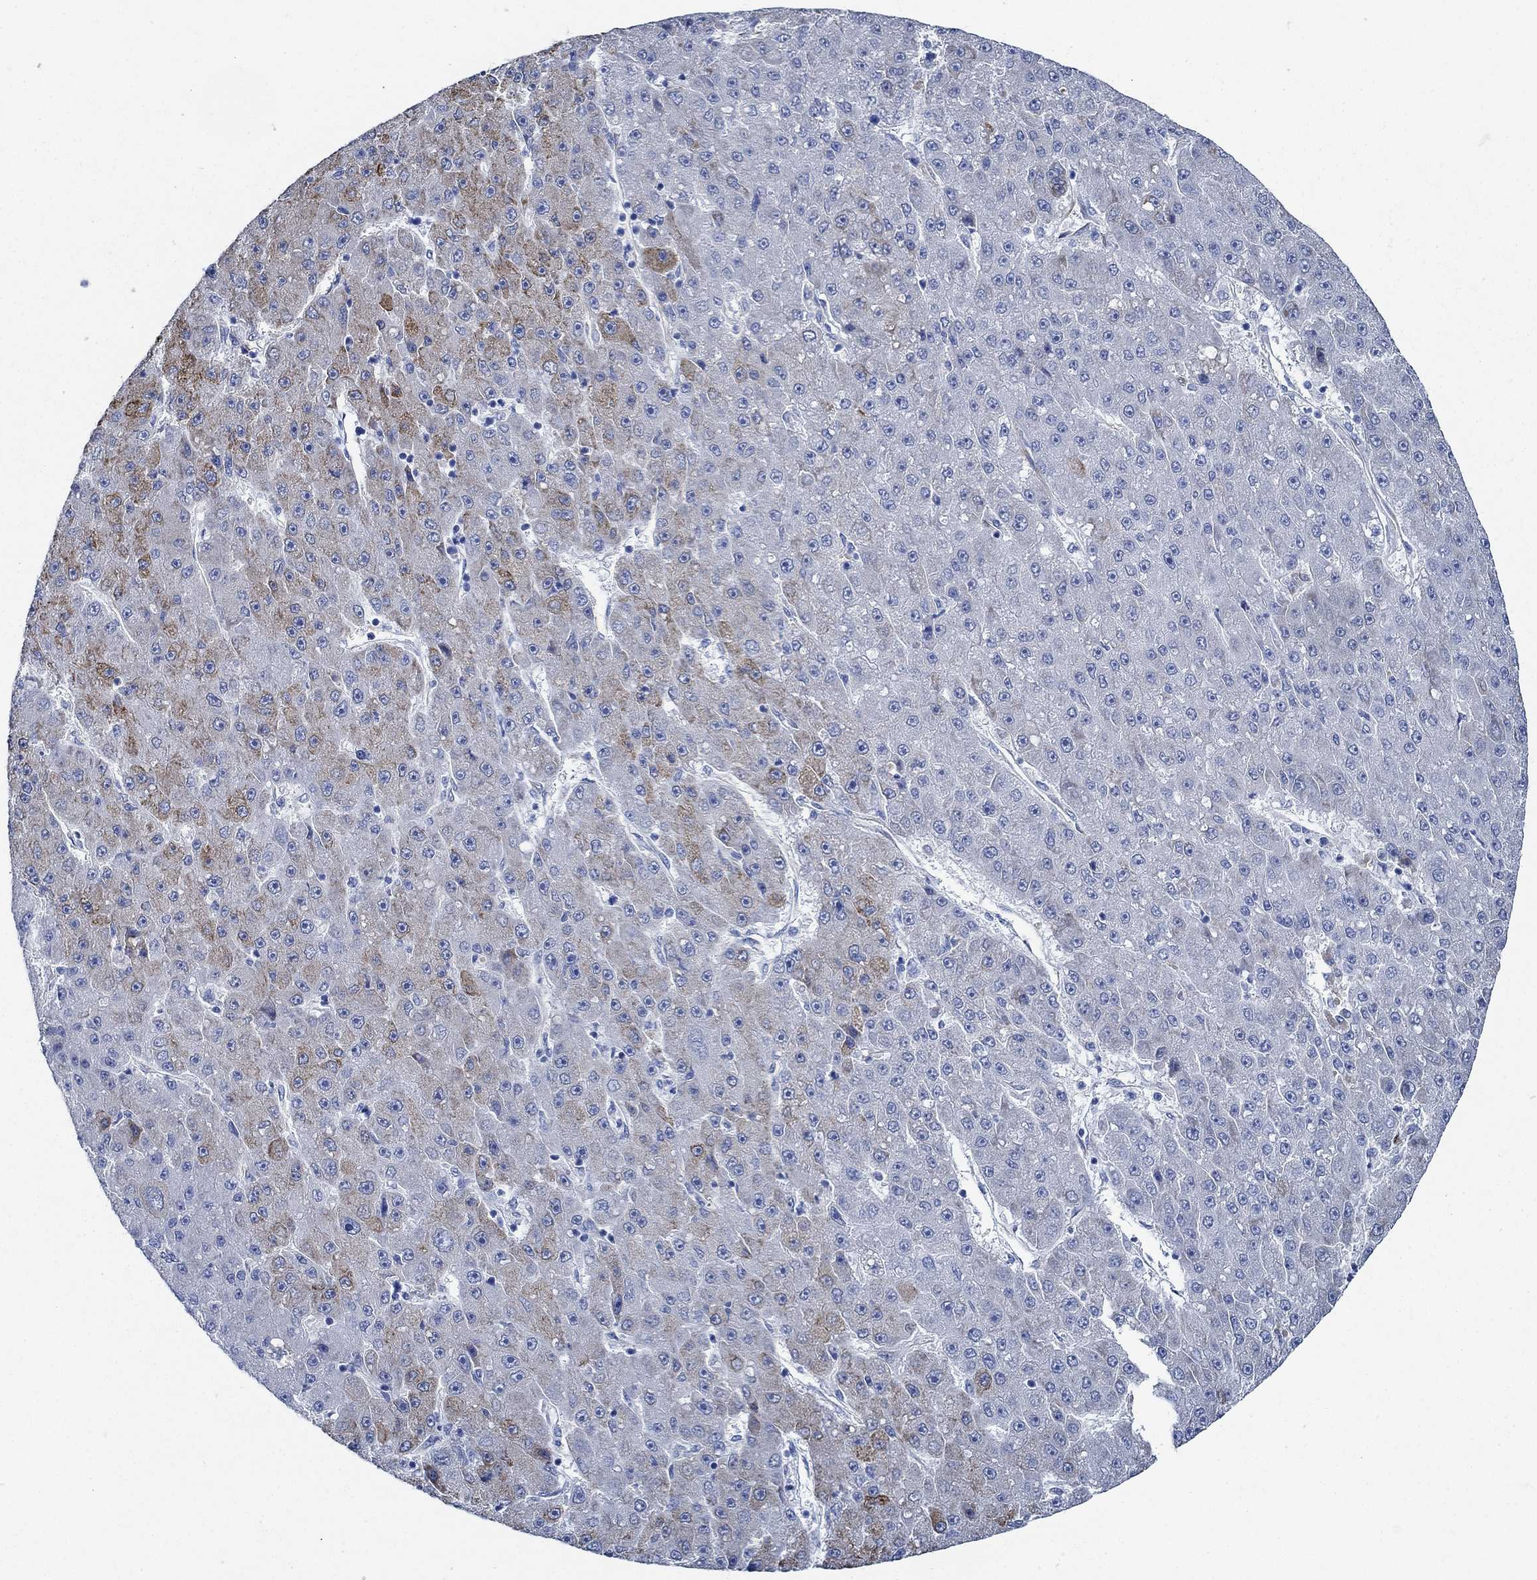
{"staining": {"intensity": "moderate", "quantity": "<25%", "location": "cytoplasmic/membranous"}, "tissue": "liver cancer", "cell_type": "Tumor cells", "image_type": "cancer", "snomed": [{"axis": "morphology", "description": "Carcinoma, Hepatocellular, NOS"}, {"axis": "topography", "description": "Liver"}], "caption": "Human hepatocellular carcinoma (liver) stained for a protein (brown) demonstrates moderate cytoplasmic/membranous positive expression in approximately <25% of tumor cells.", "gene": "HECW2", "patient": {"sex": "male", "age": 67}}